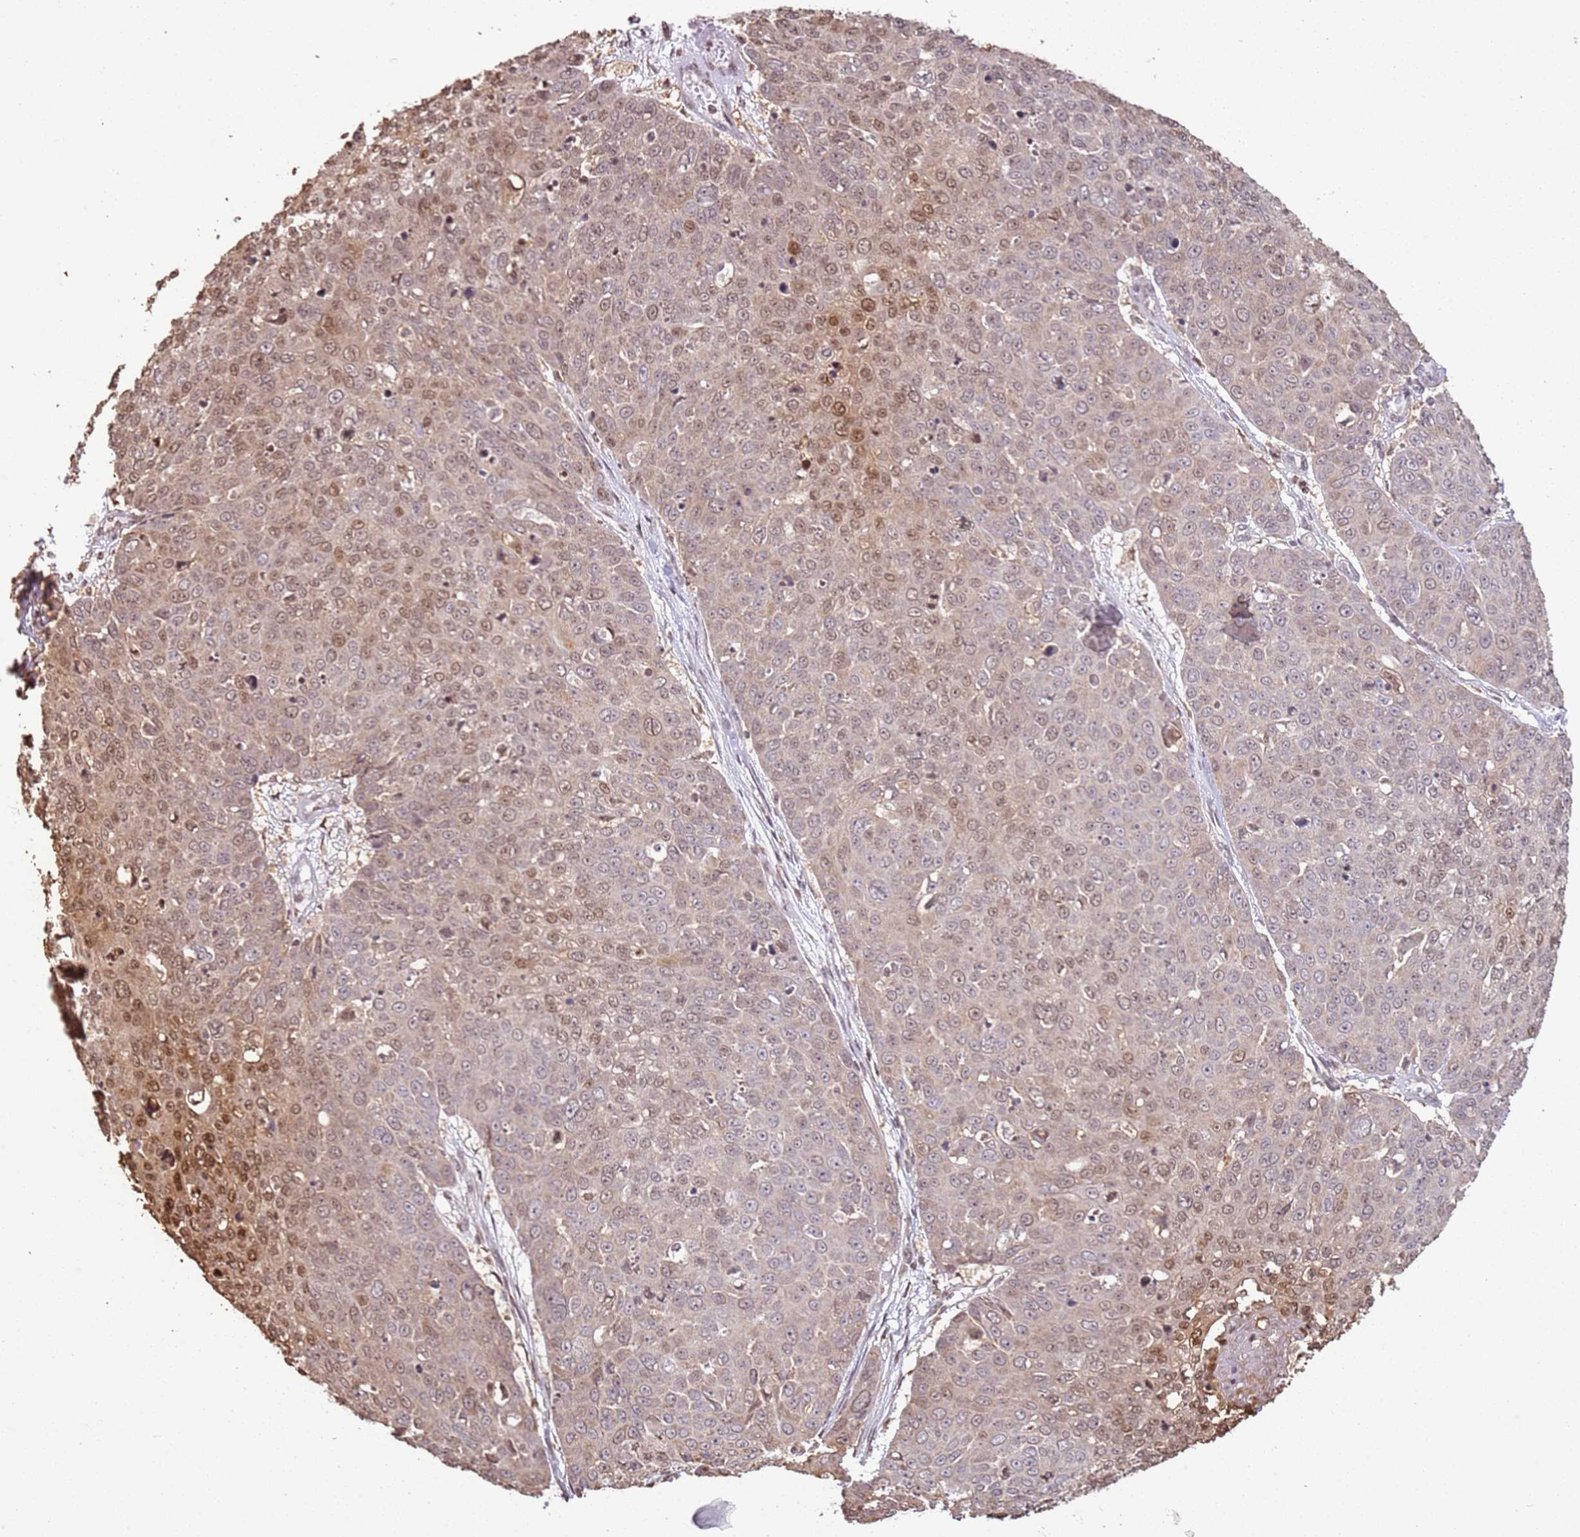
{"staining": {"intensity": "moderate", "quantity": "25%-75%", "location": "nuclear"}, "tissue": "skin cancer", "cell_type": "Tumor cells", "image_type": "cancer", "snomed": [{"axis": "morphology", "description": "Squamous cell carcinoma, NOS"}, {"axis": "topography", "description": "Skin"}], "caption": "Immunohistochemical staining of skin cancer (squamous cell carcinoma) reveals medium levels of moderate nuclear positivity in approximately 25%-75% of tumor cells.", "gene": "SCAF1", "patient": {"sex": "male", "age": 71}}